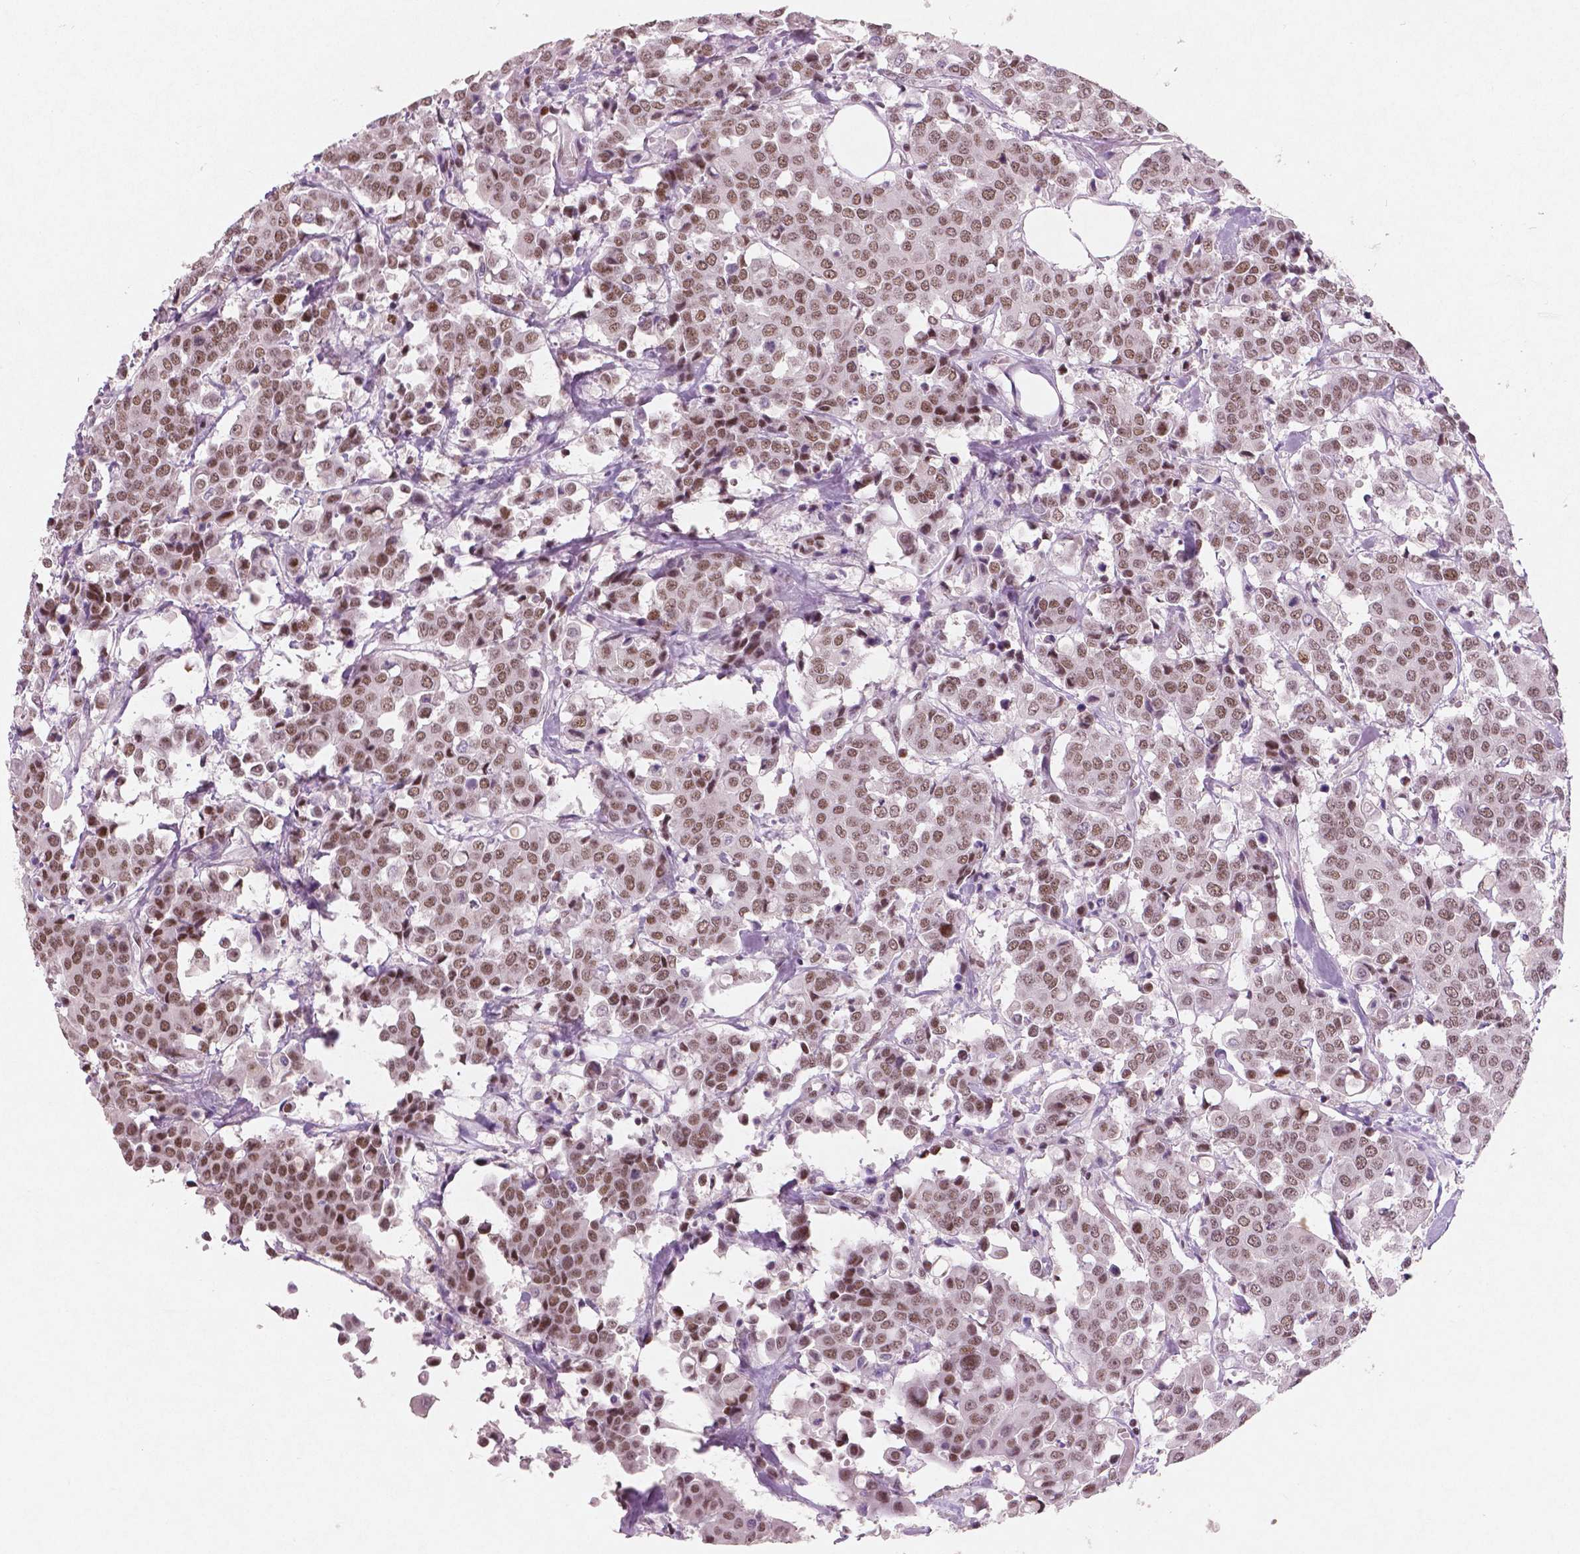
{"staining": {"intensity": "moderate", "quantity": ">75%", "location": "nuclear"}, "tissue": "carcinoid", "cell_type": "Tumor cells", "image_type": "cancer", "snomed": [{"axis": "morphology", "description": "Carcinoid, malignant, NOS"}, {"axis": "topography", "description": "Colon"}], "caption": "A micrograph showing moderate nuclear staining in approximately >75% of tumor cells in carcinoid, as visualized by brown immunohistochemical staining.", "gene": "BRD4", "patient": {"sex": "male", "age": 81}}